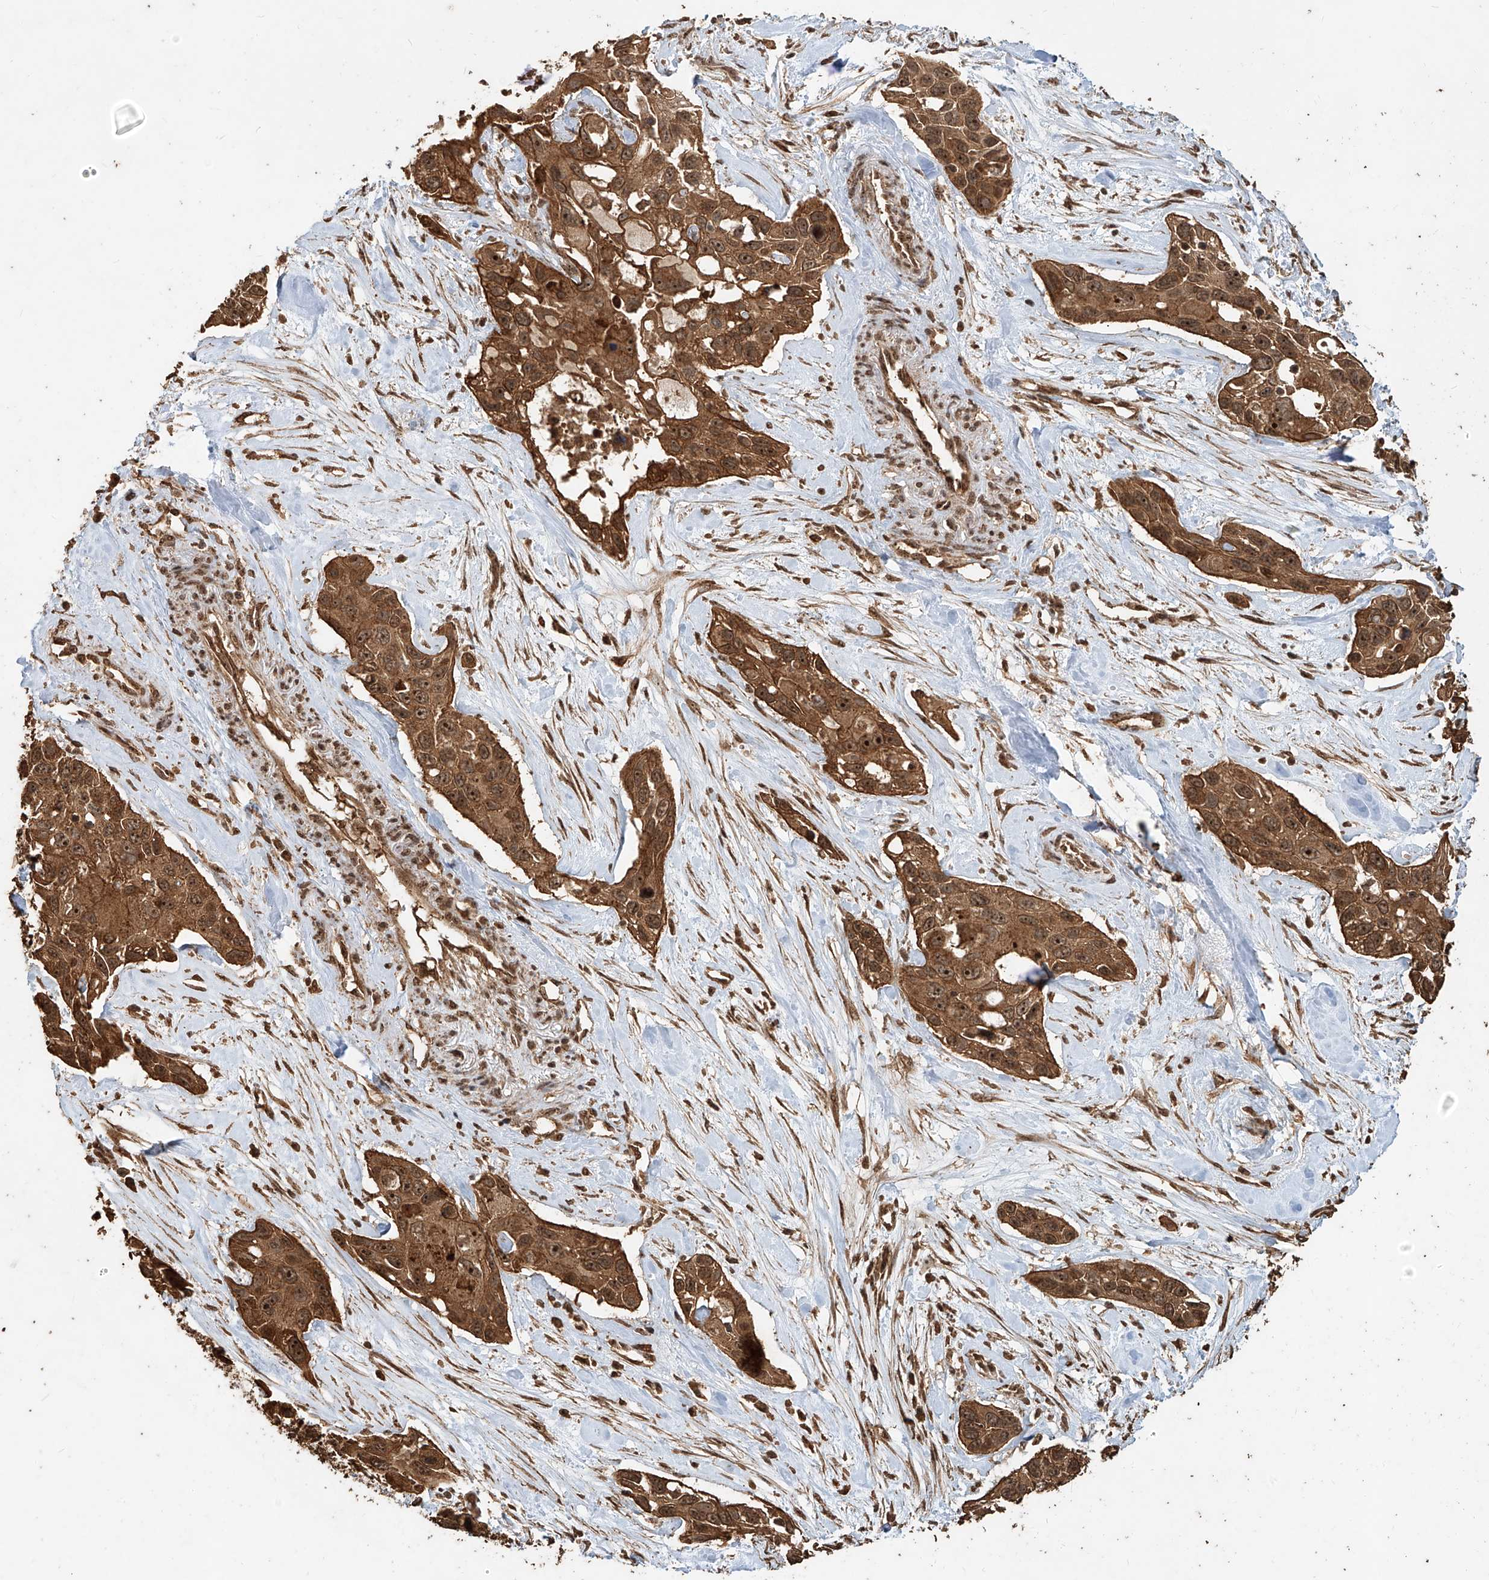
{"staining": {"intensity": "strong", "quantity": ">75%", "location": "cytoplasmic/membranous,nuclear"}, "tissue": "pancreatic cancer", "cell_type": "Tumor cells", "image_type": "cancer", "snomed": [{"axis": "morphology", "description": "Adenocarcinoma, NOS"}, {"axis": "topography", "description": "Pancreas"}], "caption": "Pancreatic cancer was stained to show a protein in brown. There is high levels of strong cytoplasmic/membranous and nuclear expression in approximately >75% of tumor cells. Nuclei are stained in blue.", "gene": "ZNF660", "patient": {"sex": "female", "age": 60}}